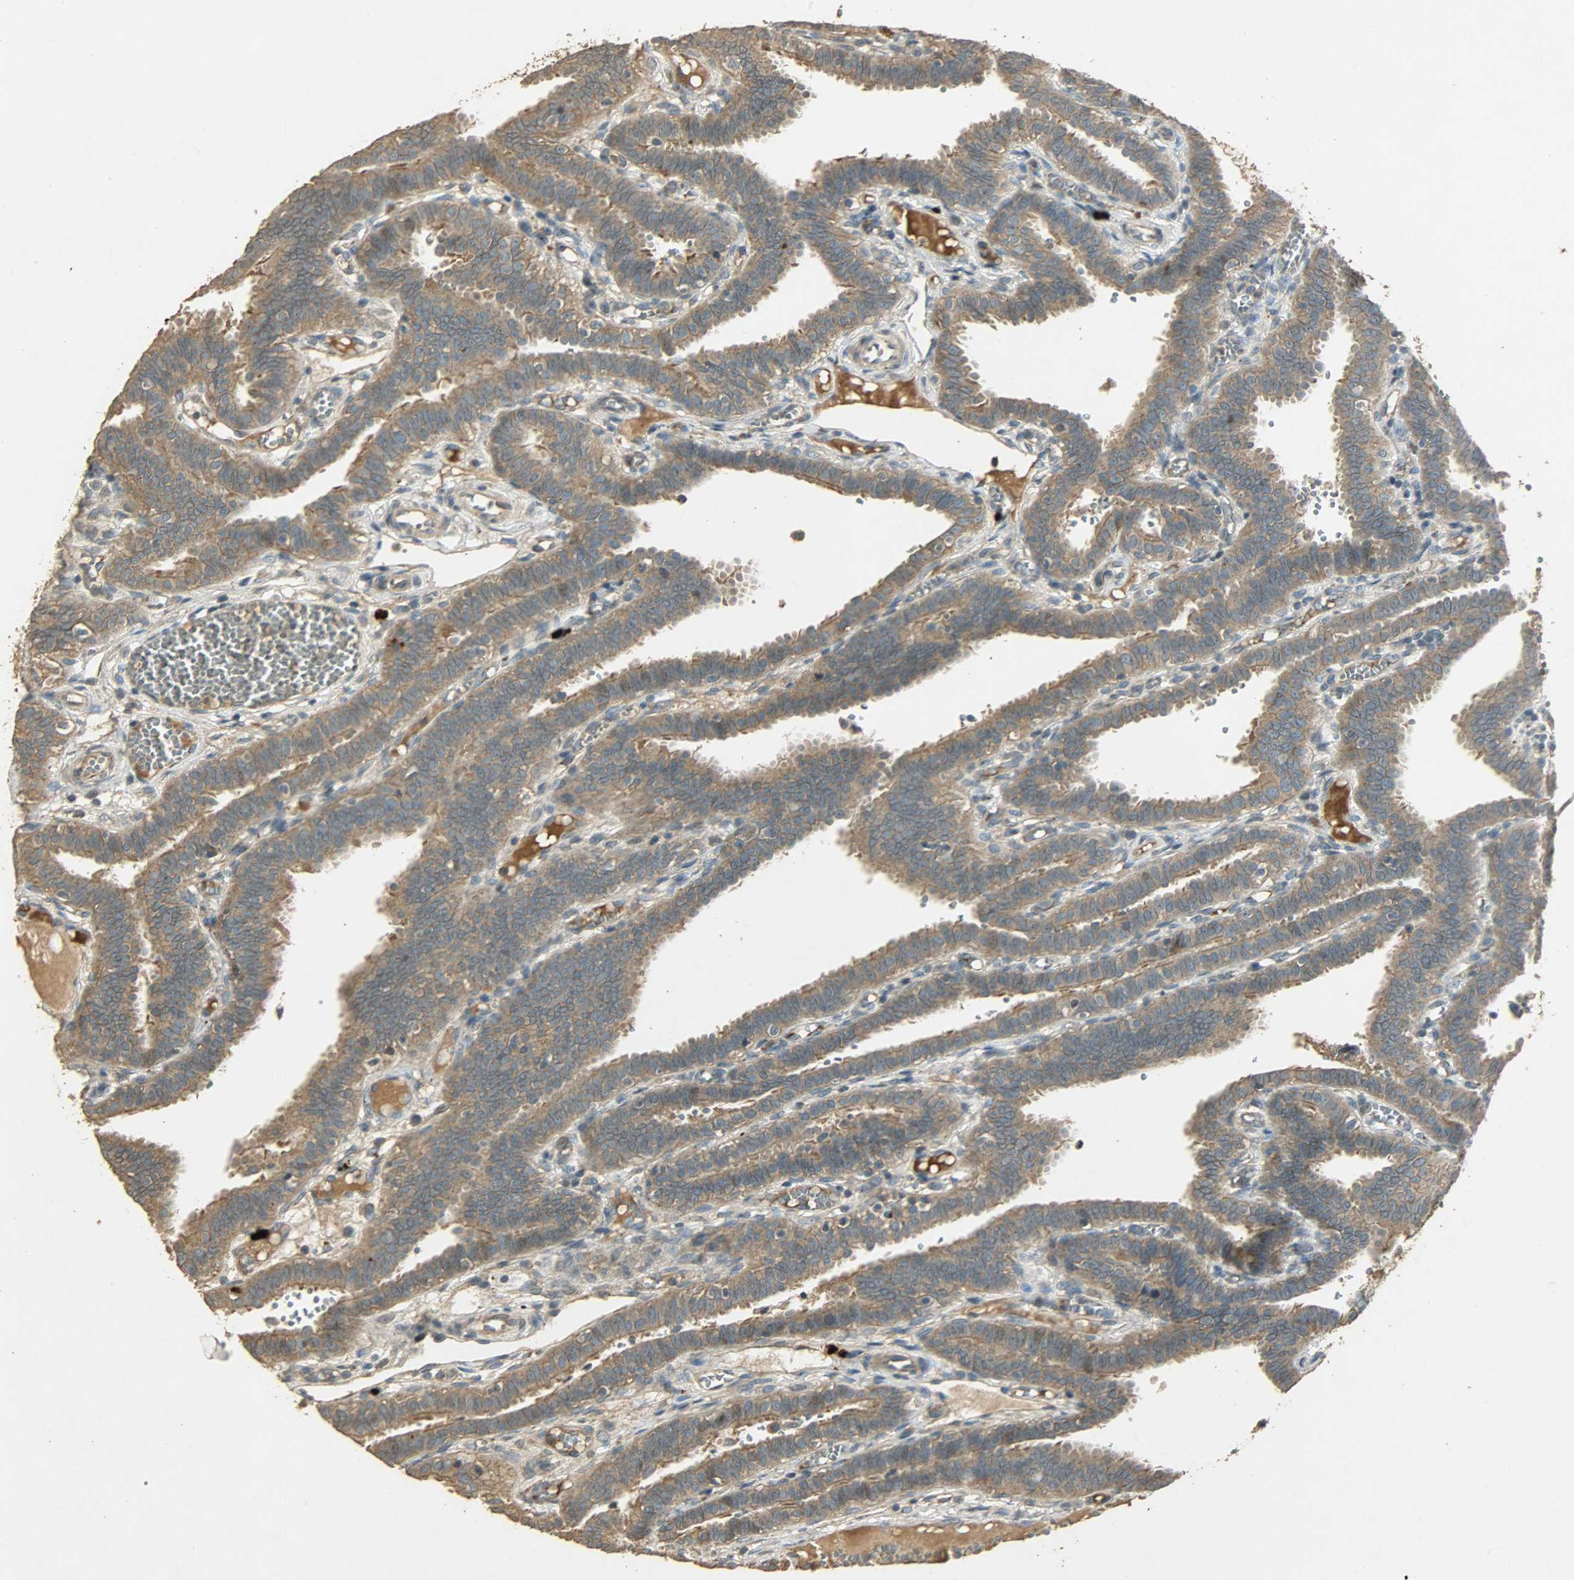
{"staining": {"intensity": "moderate", "quantity": ">75%", "location": "cytoplasmic/membranous"}, "tissue": "fallopian tube", "cell_type": "Glandular cells", "image_type": "normal", "snomed": [{"axis": "morphology", "description": "Normal tissue, NOS"}, {"axis": "topography", "description": "Fallopian tube"}], "caption": "Immunohistochemistry (IHC) (DAB) staining of normal fallopian tube exhibits moderate cytoplasmic/membranous protein expression in approximately >75% of glandular cells.", "gene": "ATP2B1", "patient": {"sex": "female", "age": 29}}